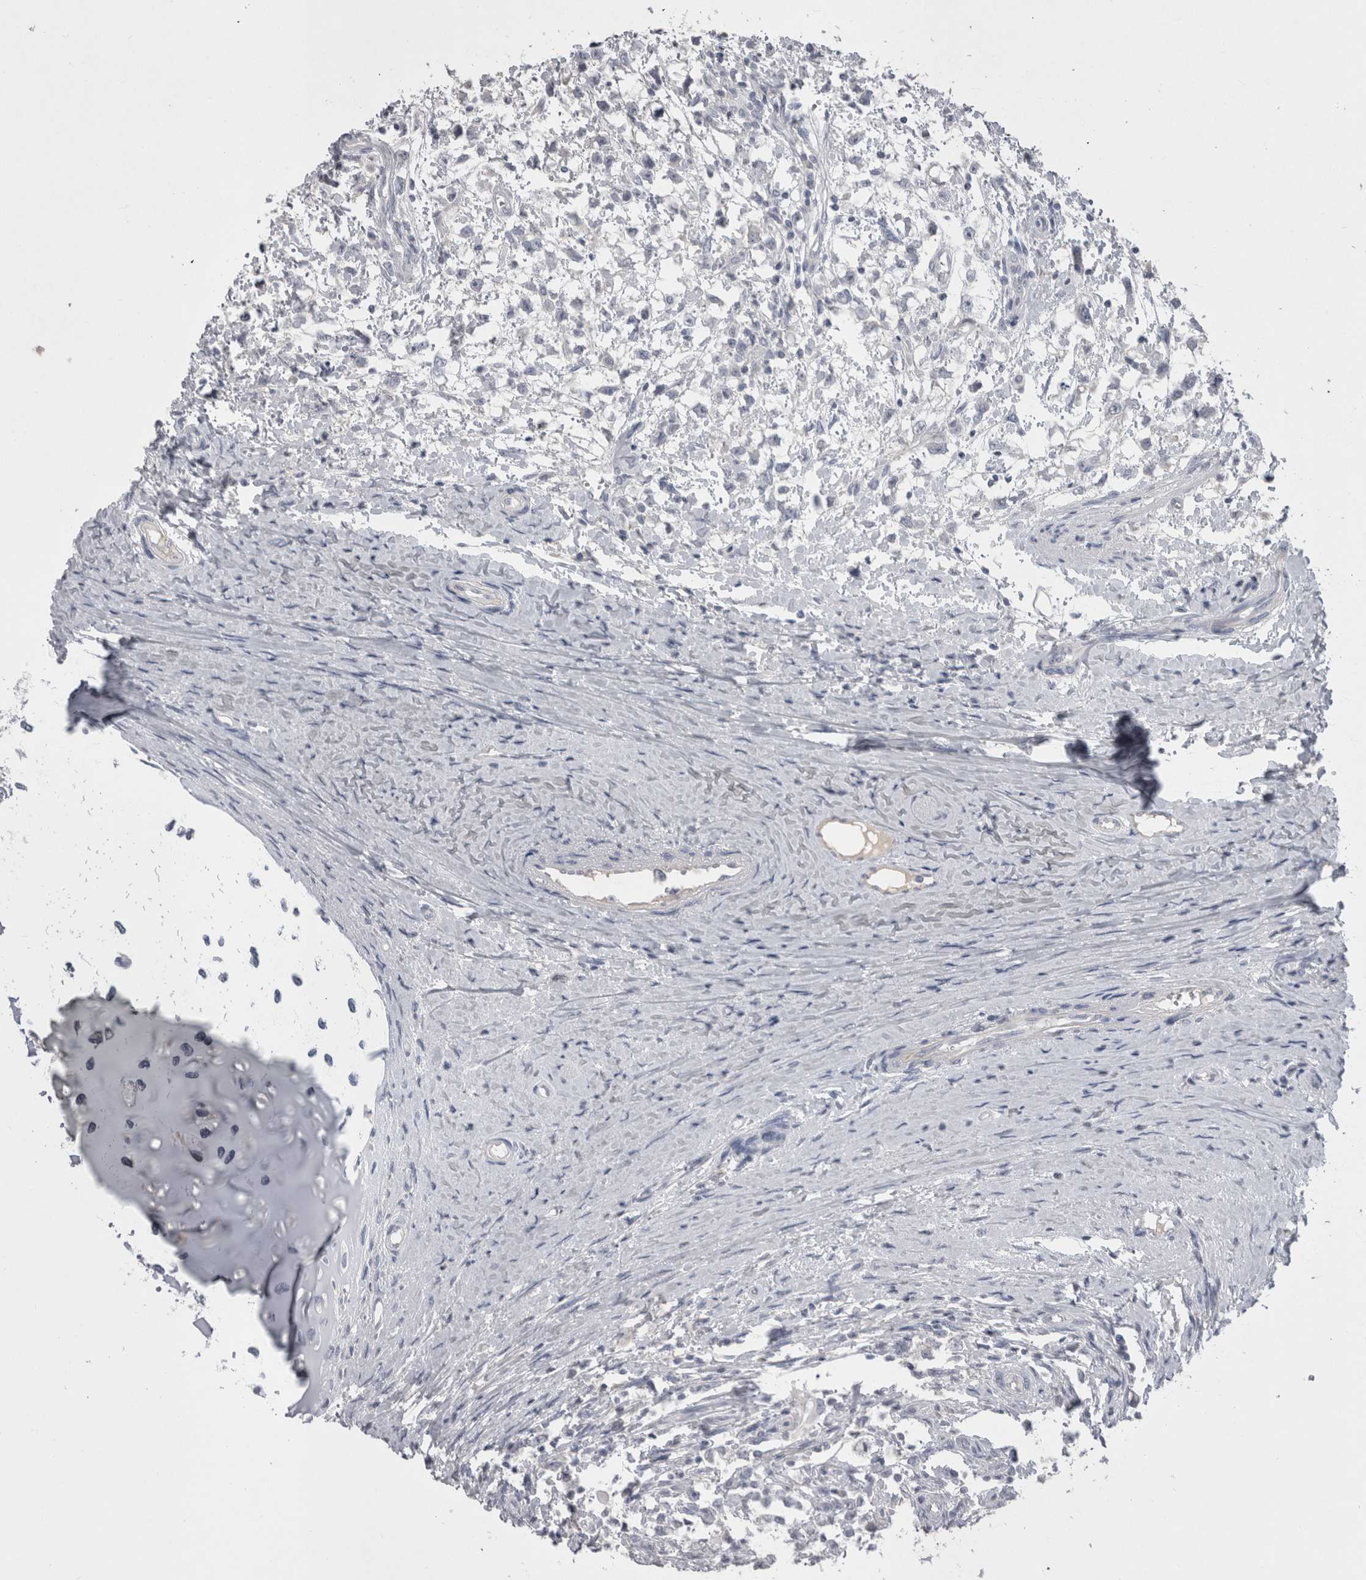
{"staining": {"intensity": "negative", "quantity": "none", "location": "none"}, "tissue": "testis cancer", "cell_type": "Tumor cells", "image_type": "cancer", "snomed": [{"axis": "morphology", "description": "Seminoma, NOS"}, {"axis": "morphology", "description": "Carcinoma, Embryonal, NOS"}, {"axis": "topography", "description": "Testis"}], "caption": "Tumor cells show no significant protein staining in testis embryonal carcinoma.", "gene": "ADAM2", "patient": {"sex": "male", "age": 51}}